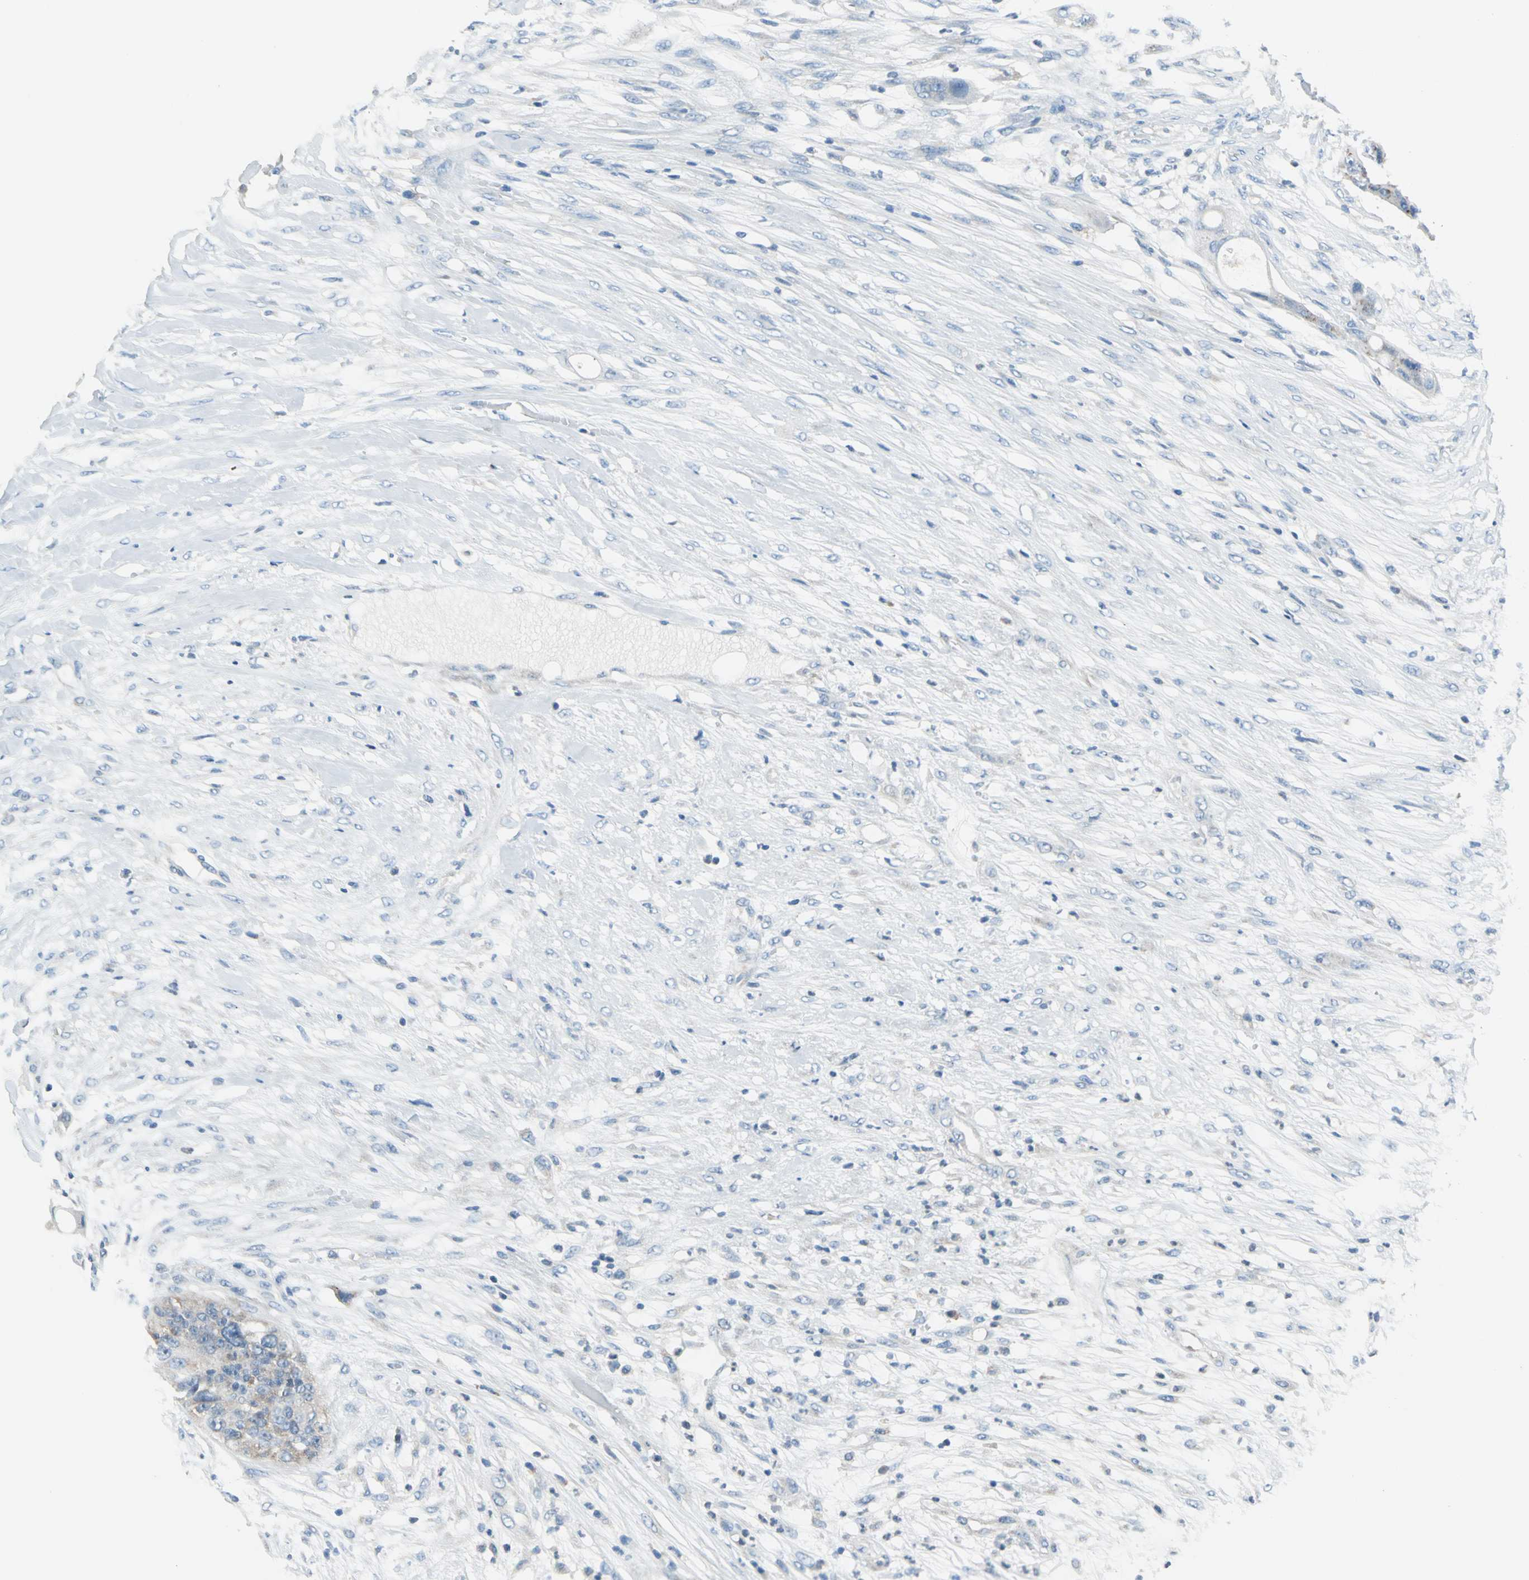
{"staining": {"intensity": "weak", "quantity": "<25%", "location": "cytoplasmic/membranous"}, "tissue": "colorectal cancer", "cell_type": "Tumor cells", "image_type": "cancer", "snomed": [{"axis": "morphology", "description": "Adenocarcinoma, NOS"}, {"axis": "topography", "description": "Colon"}], "caption": "The photomicrograph exhibits no significant expression in tumor cells of colorectal cancer (adenocarcinoma).", "gene": "PRKCA", "patient": {"sex": "female", "age": 57}}